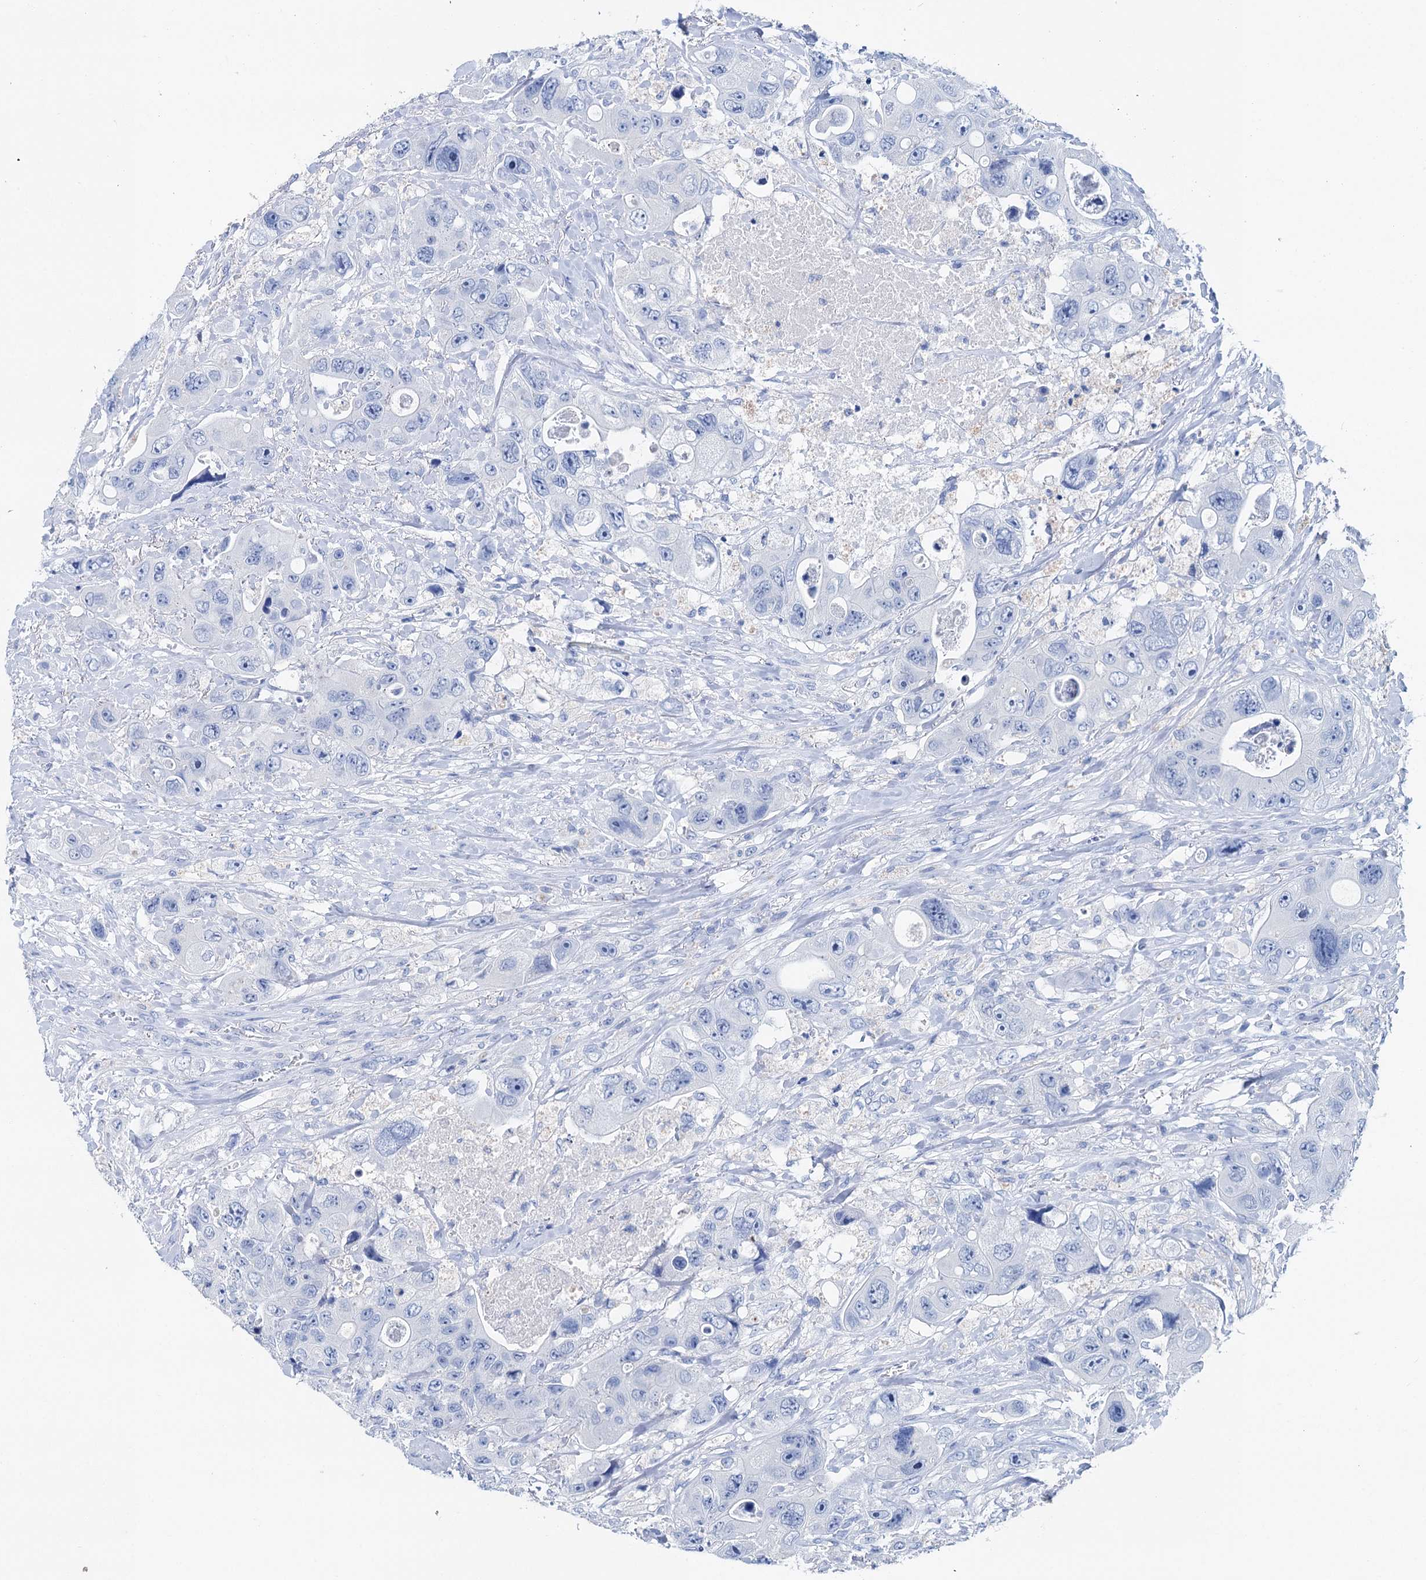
{"staining": {"intensity": "negative", "quantity": "none", "location": "none"}, "tissue": "colorectal cancer", "cell_type": "Tumor cells", "image_type": "cancer", "snomed": [{"axis": "morphology", "description": "Adenocarcinoma, NOS"}, {"axis": "topography", "description": "Colon"}], "caption": "DAB immunohistochemical staining of human colorectal cancer (adenocarcinoma) shows no significant staining in tumor cells. (DAB immunohistochemistry with hematoxylin counter stain).", "gene": "BRINP1", "patient": {"sex": "female", "age": 46}}